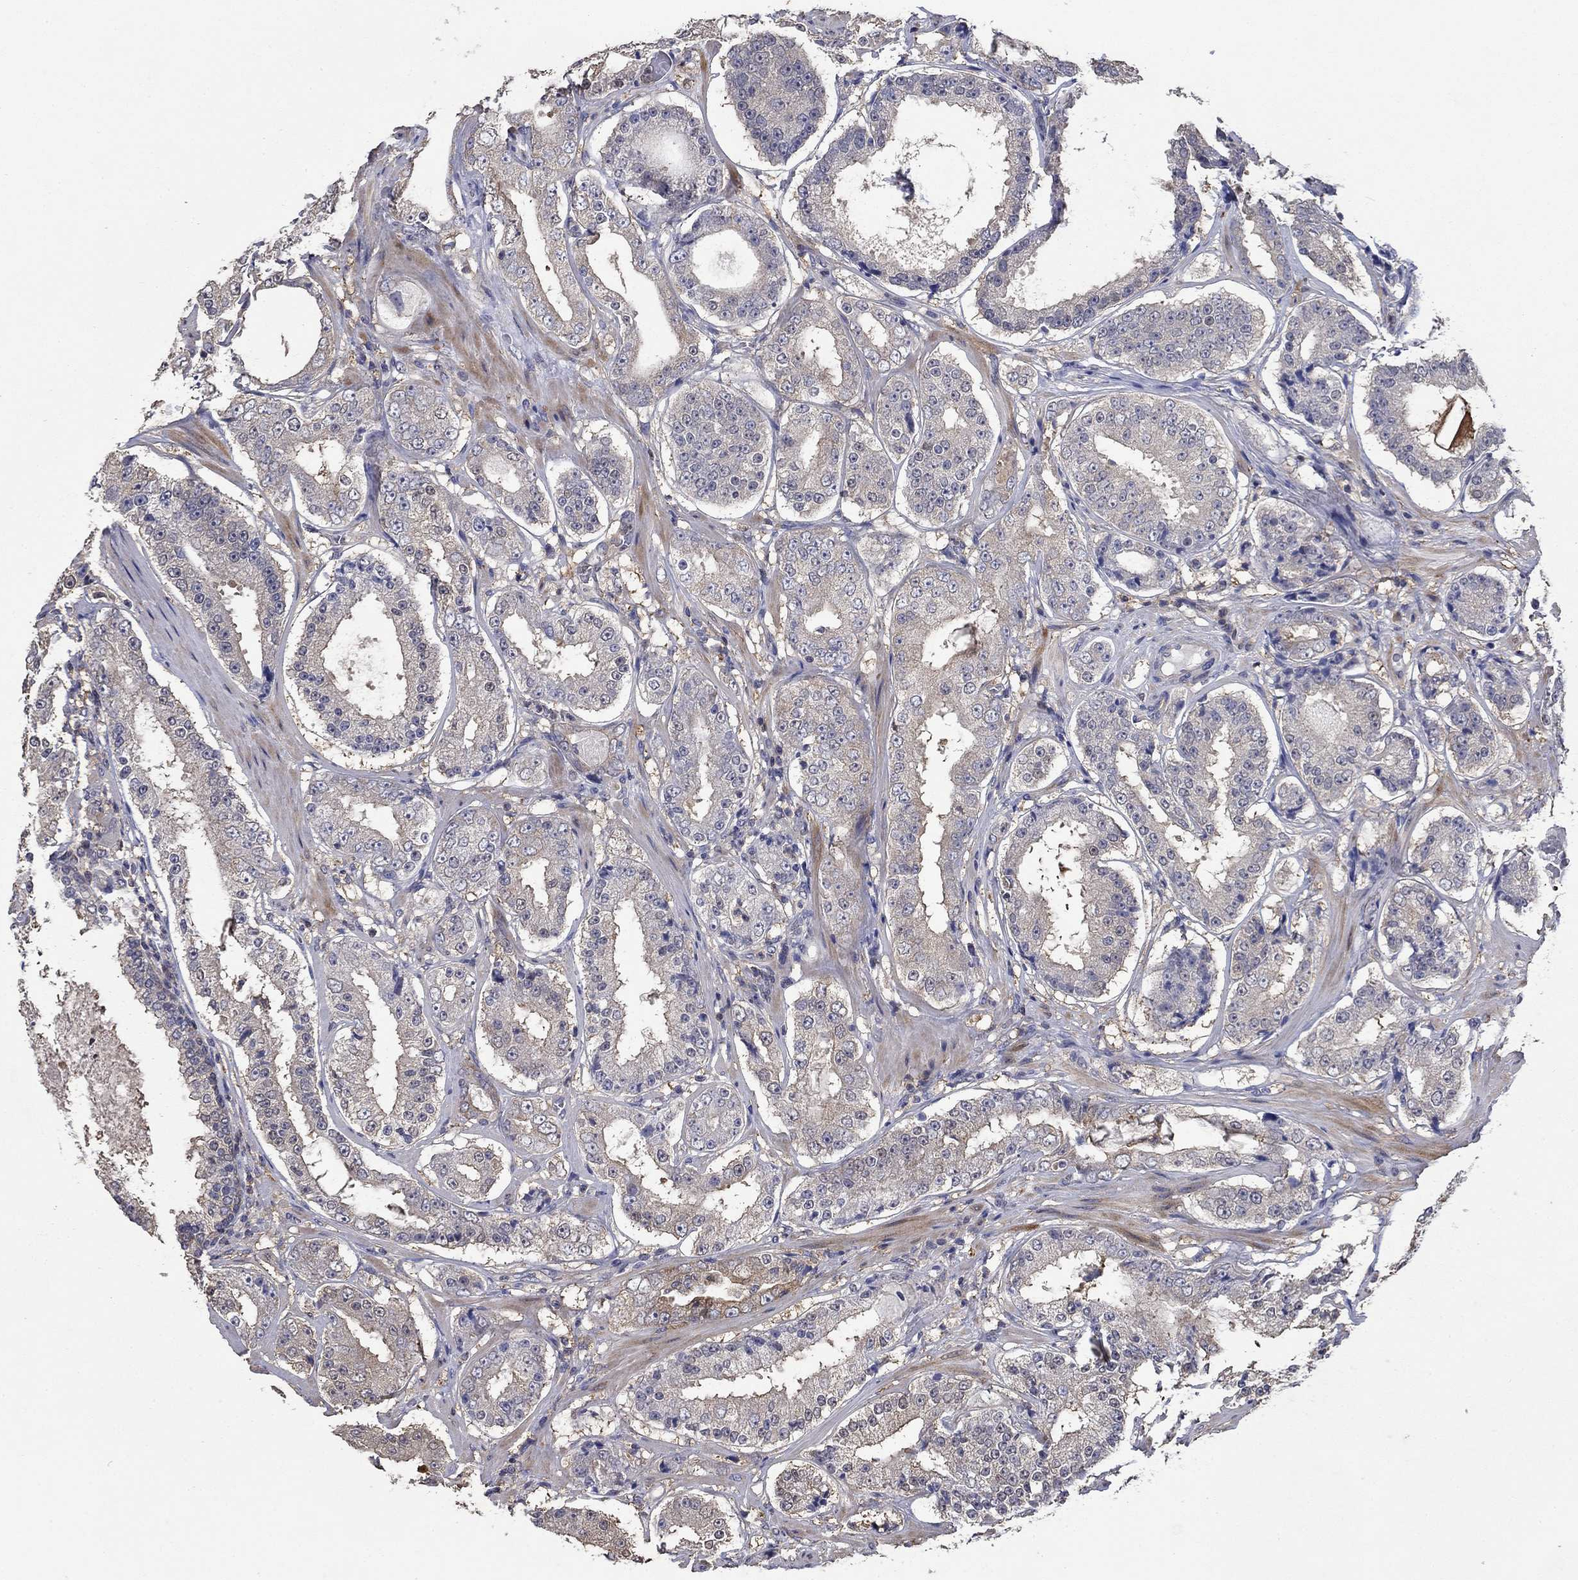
{"staining": {"intensity": "negative", "quantity": "none", "location": "none"}, "tissue": "prostate cancer", "cell_type": "Tumor cells", "image_type": "cancer", "snomed": [{"axis": "morphology", "description": "Adenocarcinoma, Low grade"}, {"axis": "topography", "description": "Prostate"}], "caption": "This is an IHC photomicrograph of prostate cancer (low-grade adenocarcinoma). There is no positivity in tumor cells.", "gene": "DVL1", "patient": {"sex": "male", "age": 60}}